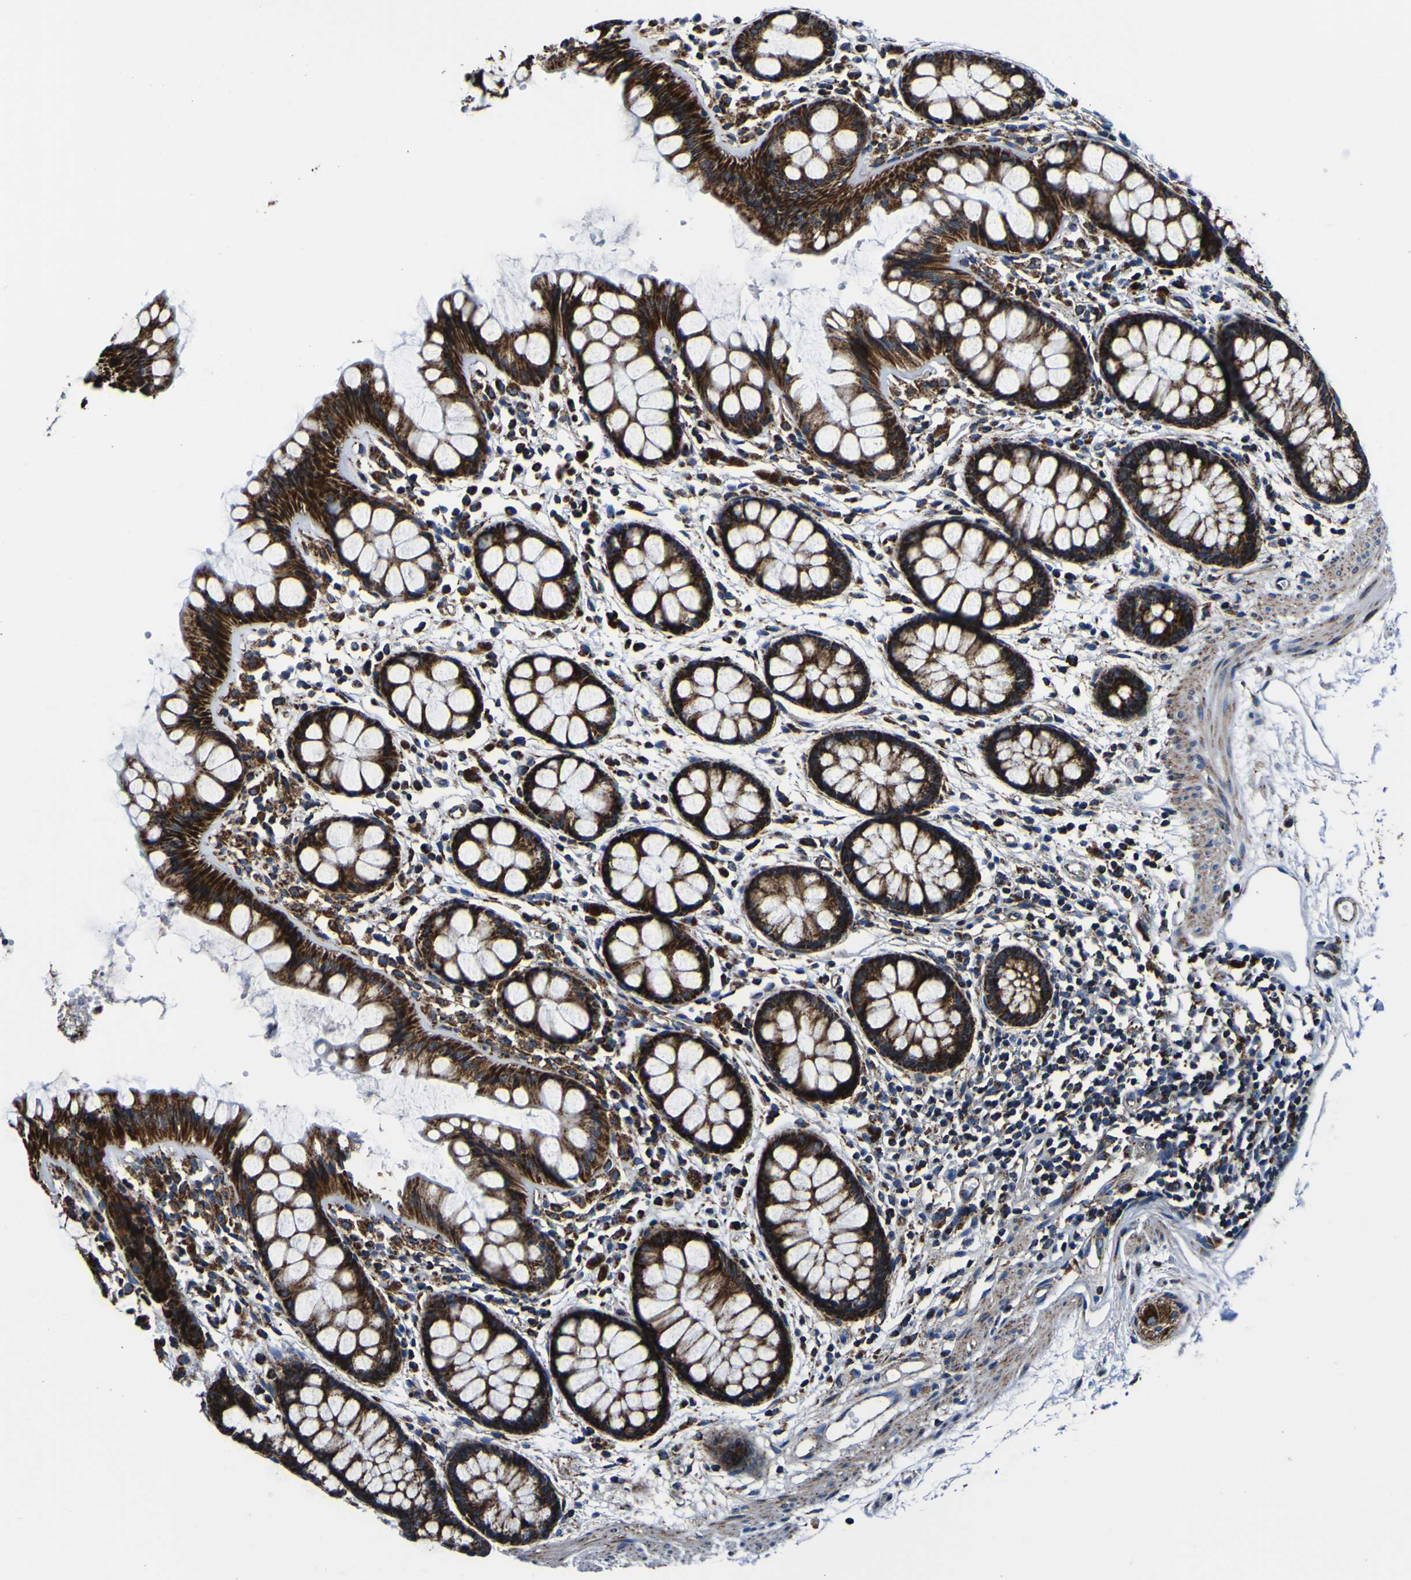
{"staining": {"intensity": "strong", "quantity": ">75%", "location": "cytoplasmic/membranous"}, "tissue": "rectum", "cell_type": "Glandular cells", "image_type": "normal", "snomed": [{"axis": "morphology", "description": "Normal tissue, NOS"}, {"axis": "topography", "description": "Rectum"}], "caption": "High-magnification brightfield microscopy of benign rectum stained with DAB (3,3'-diaminobenzidine) (brown) and counterstained with hematoxylin (blue). glandular cells exhibit strong cytoplasmic/membranous positivity is appreciated in about>75% of cells. (brown staining indicates protein expression, while blue staining denotes nuclei).", "gene": "PTRH2", "patient": {"sex": "female", "age": 66}}